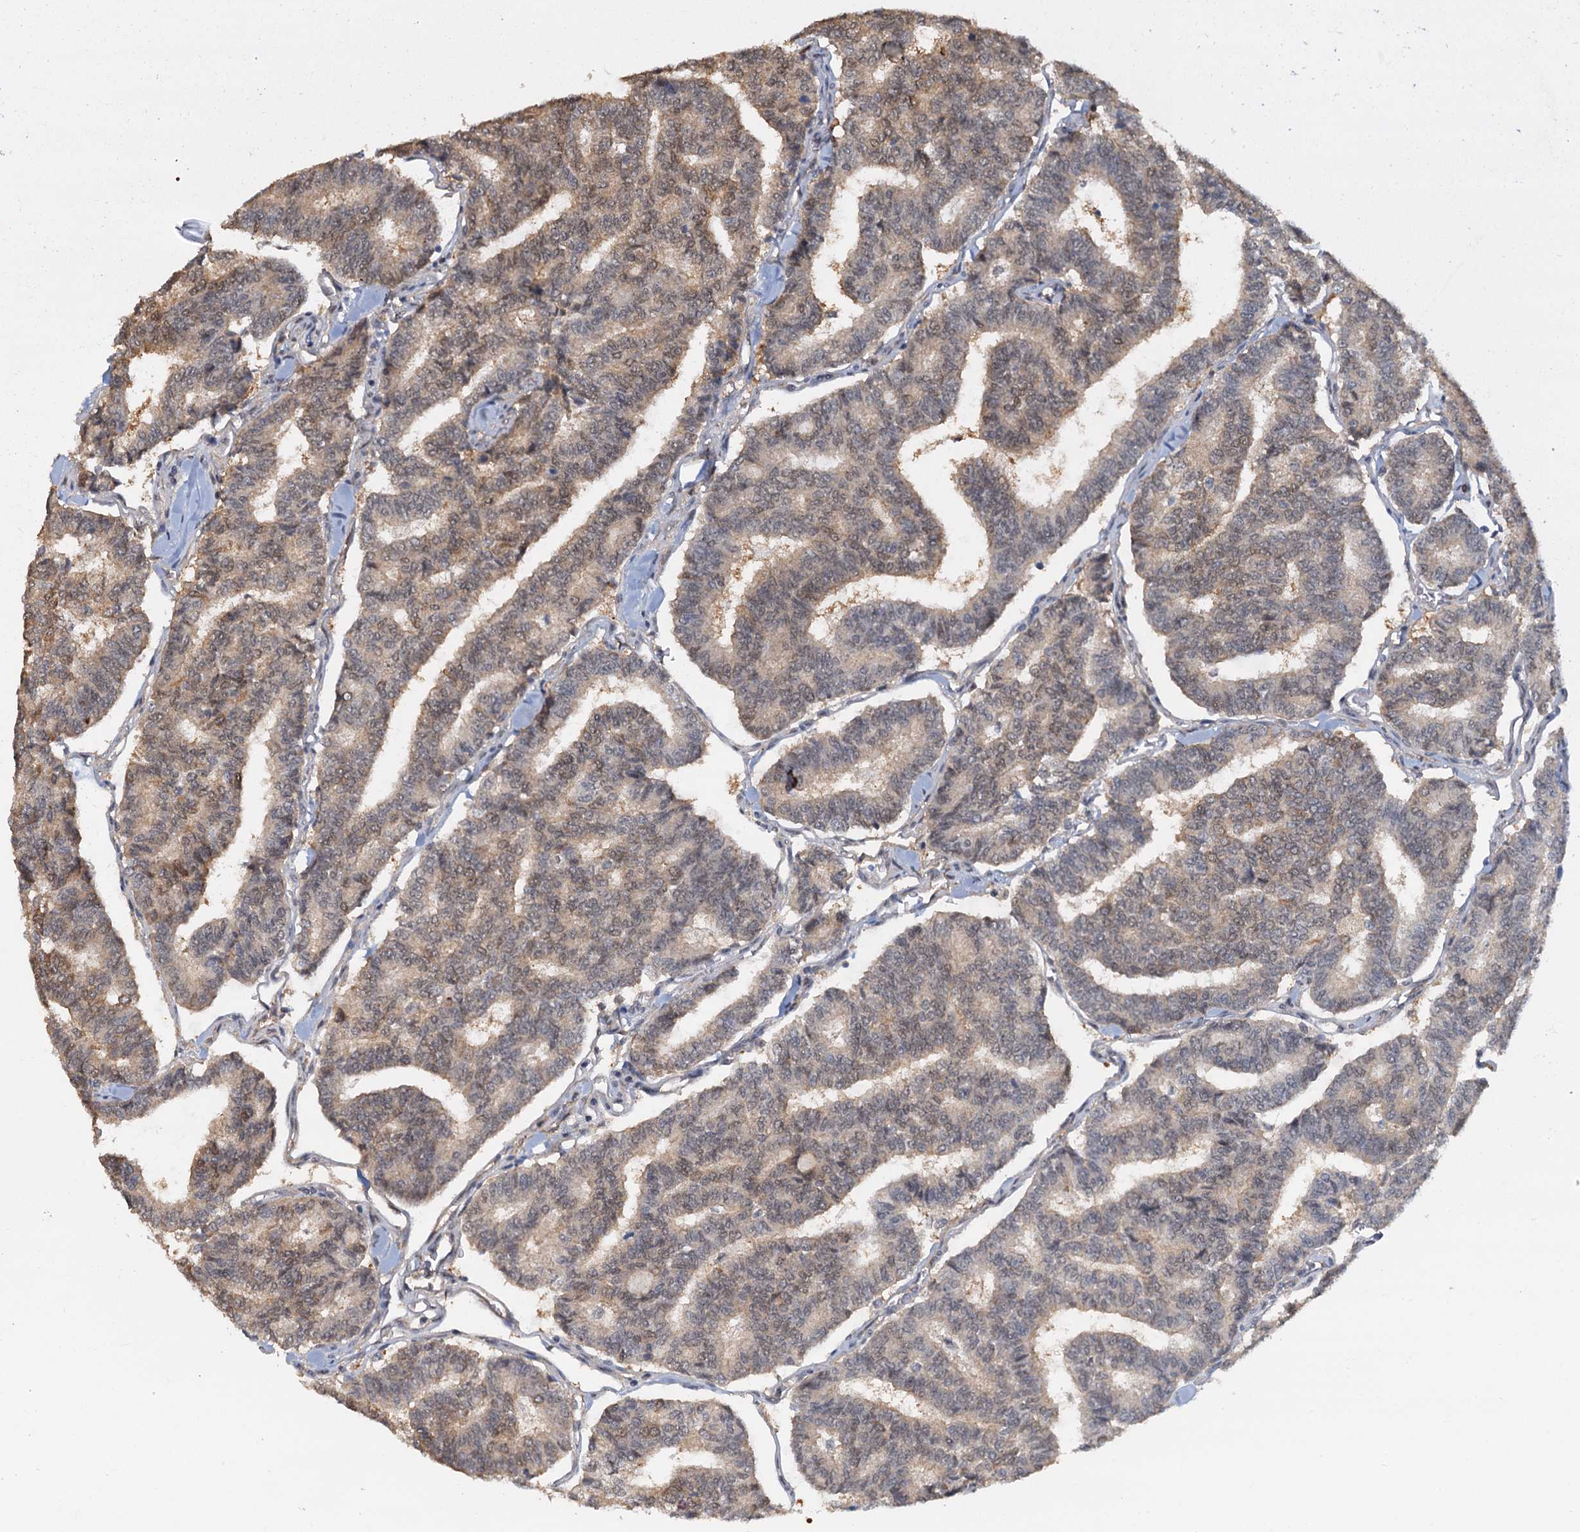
{"staining": {"intensity": "weak", "quantity": "25%-75%", "location": "cytoplasmic/membranous,nuclear"}, "tissue": "thyroid cancer", "cell_type": "Tumor cells", "image_type": "cancer", "snomed": [{"axis": "morphology", "description": "Papillary adenocarcinoma, NOS"}, {"axis": "topography", "description": "Thyroid gland"}], "caption": "Human thyroid cancer stained with a protein marker shows weak staining in tumor cells.", "gene": "SPINDOC", "patient": {"sex": "female", "age": 35}}